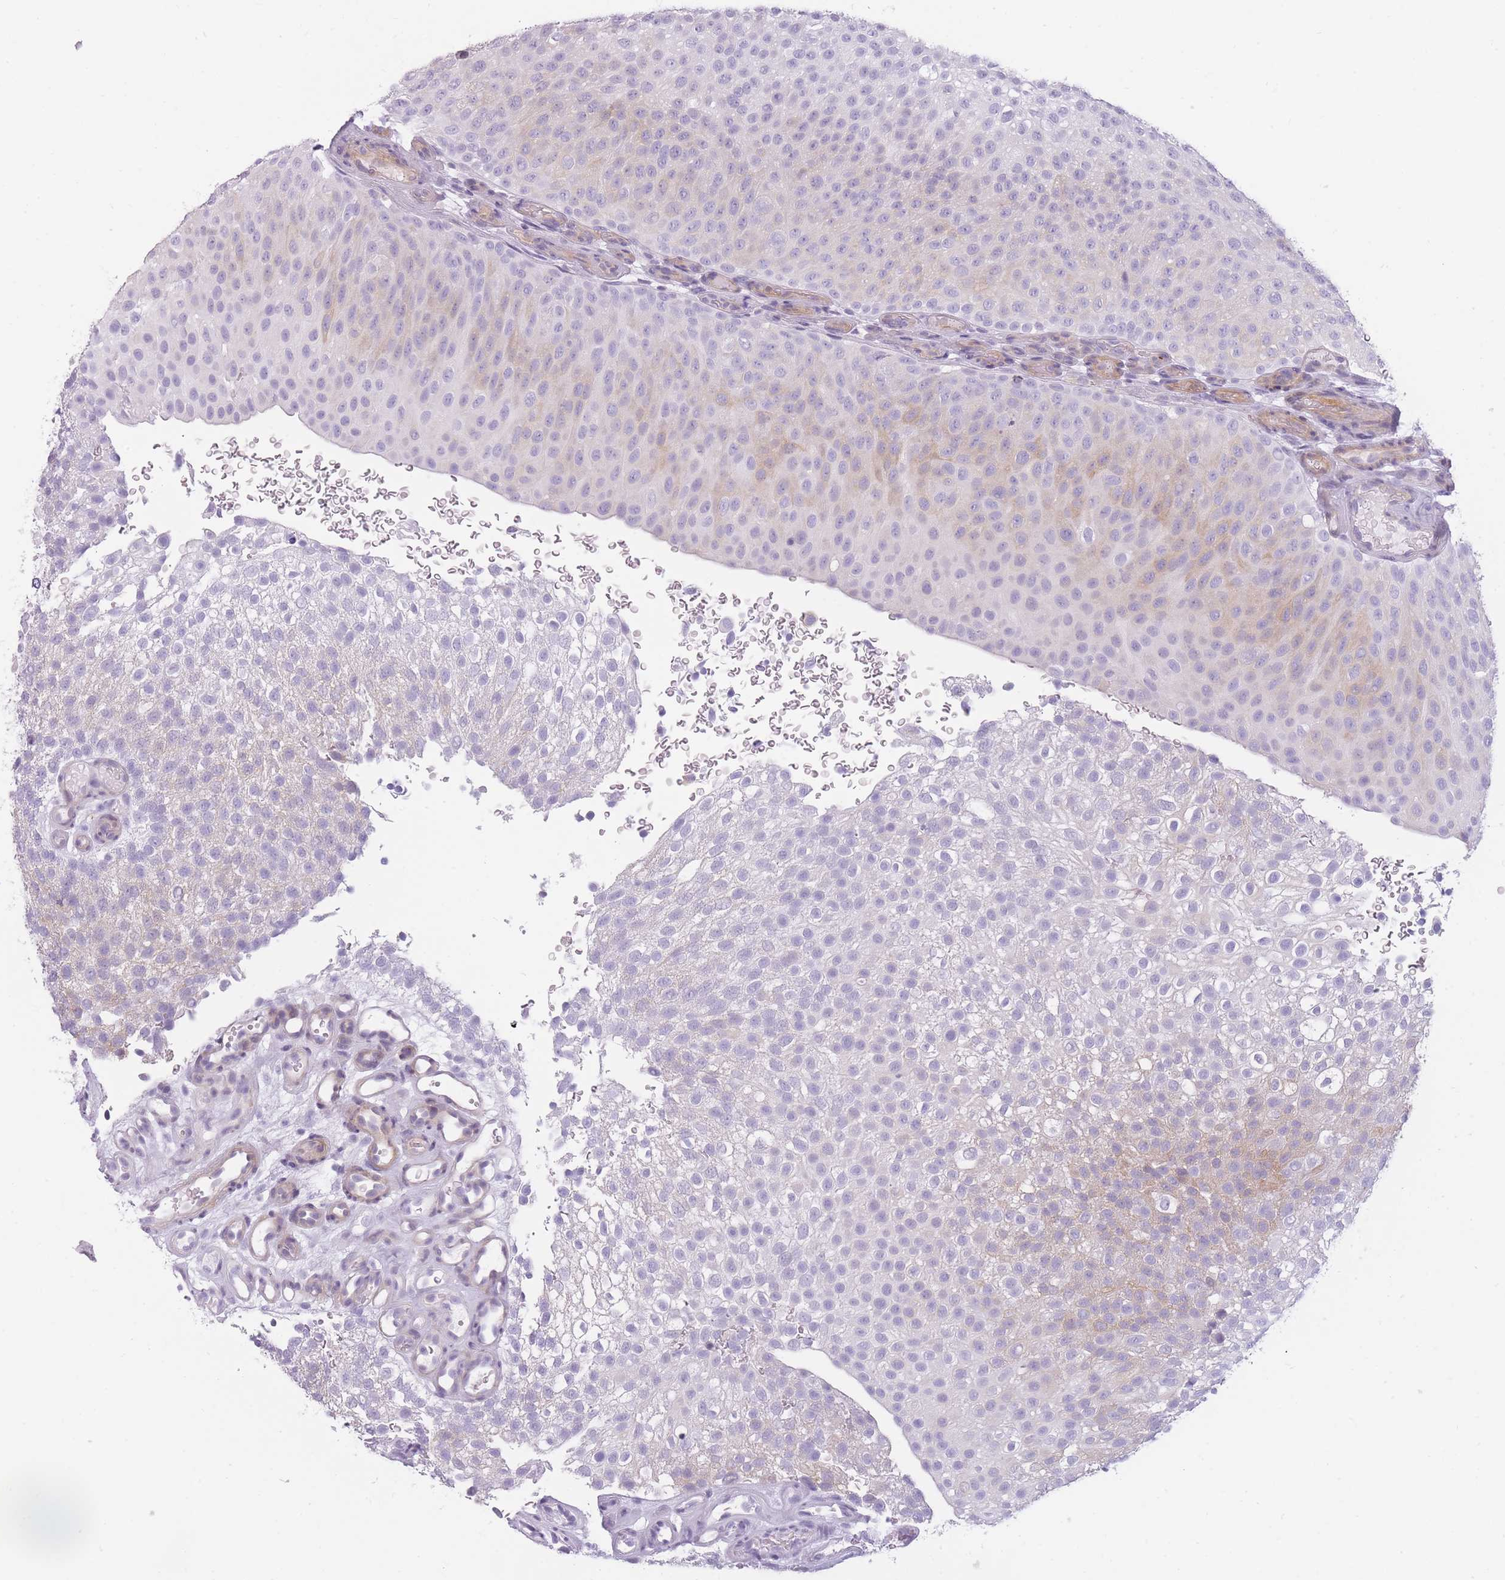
{"staining": {"intensity": "weak", "quantity": "<25%", "location": "cytoplasmic/membranous"}, "tissue": "urothelial cancer", "cell_type": "Tumor cells", "image_type": "cancer", "snomed": [{"axis": "morphology", "description": "Urothelial carcinoma, Low grade"}, {"axis": "topography", "description": "Urinary bladder"}], "caption": "The image exhibits no significant expression in tumor cells of urothelial cancer.", "gene": "GGT1", "patient": {"sex": "male", "age": 78}}